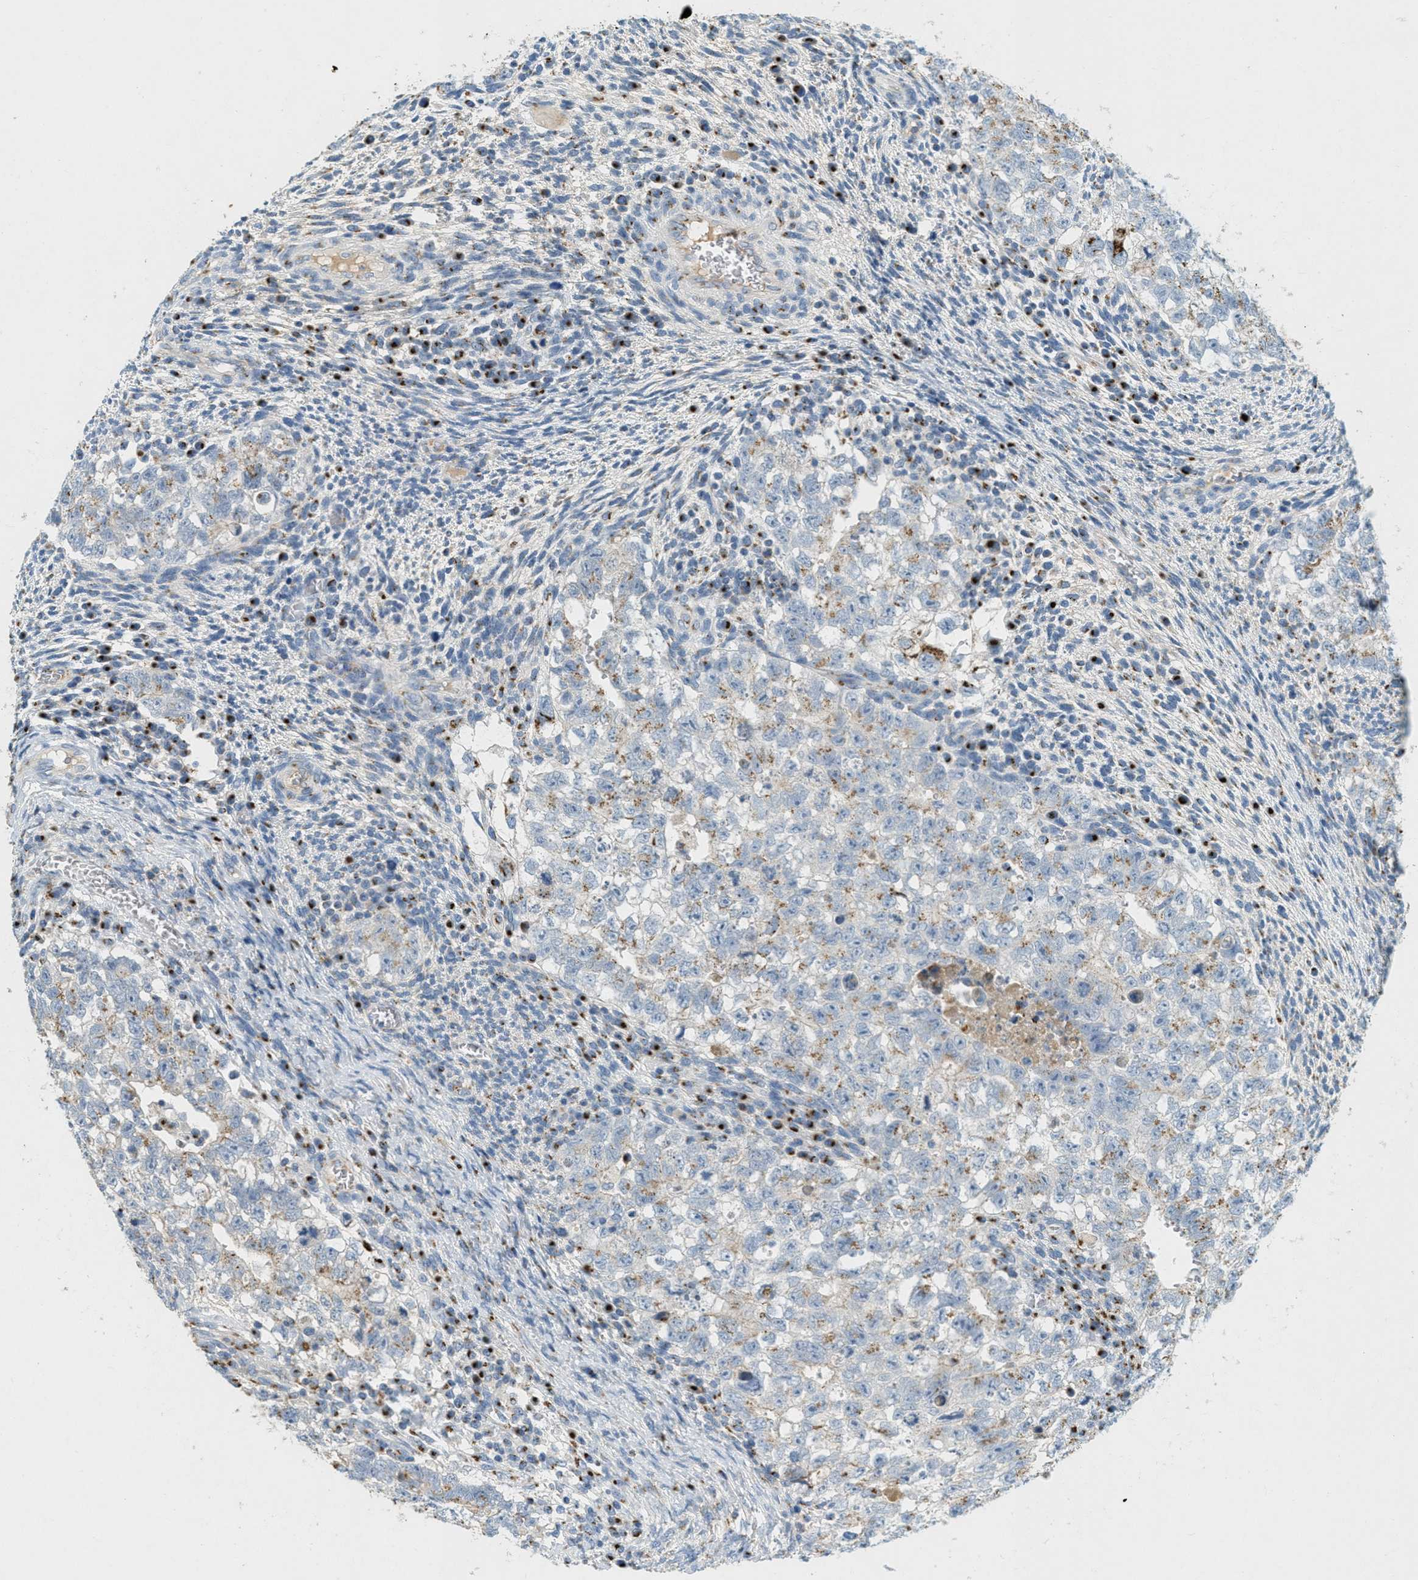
{"staining": {"intensity": "moderate", "quantity": "<25%", "location": "cytoplasmic/membranous"}, "tissue": "testis cancer", "cell_type": "Tumor cells", "image_type": "cancer", "snomed": [{"axis": "morphology", "description": "Seminoma, NOS"}, {"axis": "morphology", "description": "Carcinoma, Embryonal, NOS"}, {"axis": "topography", "description": "Testis"}], "caption": "This photomicrograph demonstrates IHC staining of human testis embryonal carcinoma, with low moderate cytoplasmic/membranous positivity in approximately <25% of tumor cells.", "gene": "ENTPD4", "patient": {"sex": "male", "age": 38}}